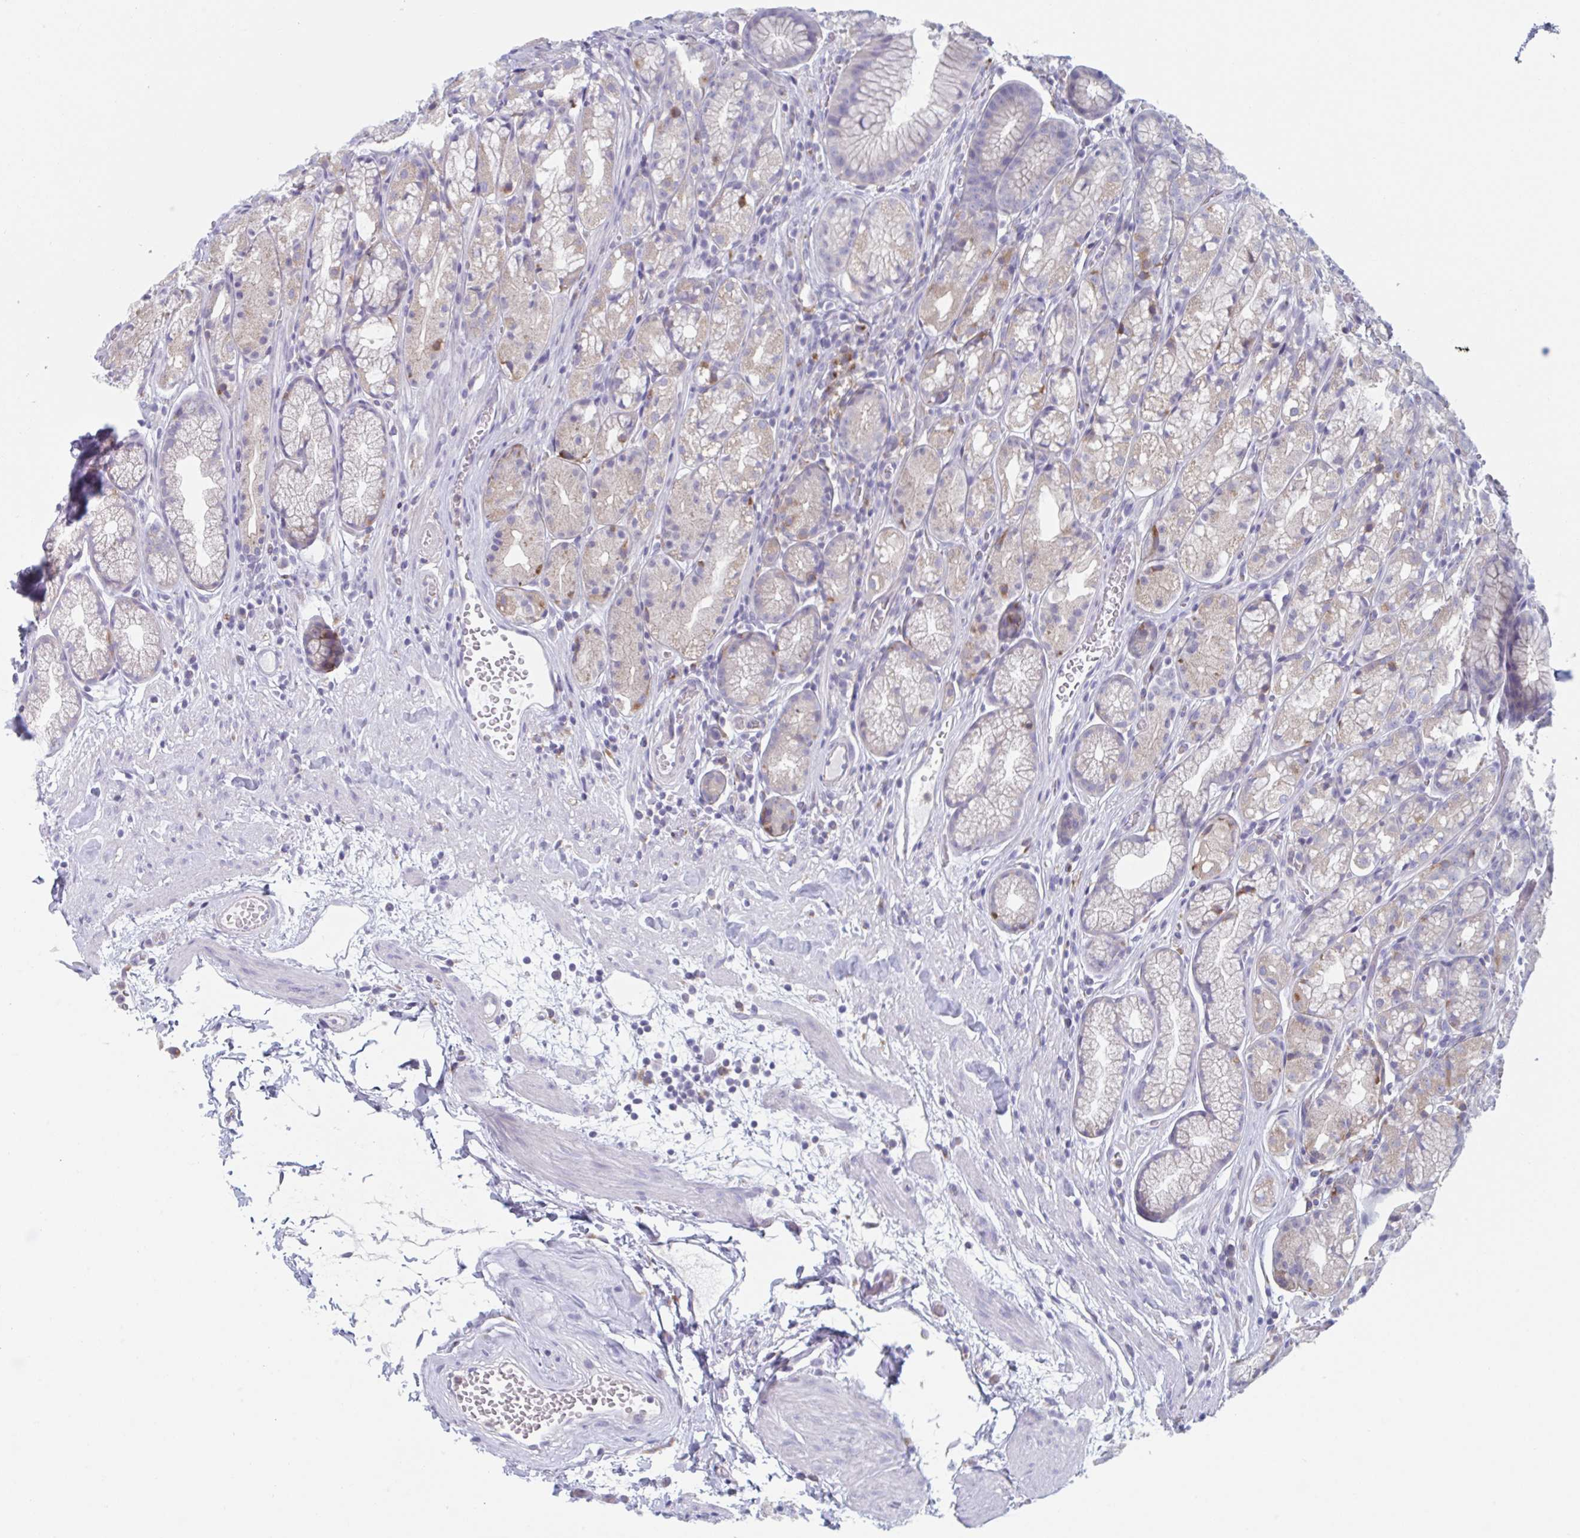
{"staining": {"intensity": "weak", "quantity": "<25%", "location": "cytoplasmic/membranous"}, "tissue": "stomach", "cell_type": "Glandular cells", "image_type": "normal", "snomed": [{"axis": "morphology", "description": "Normal tissue, NOS"}, {"axis": "topography", "description": "Smooth muscle"}, {"axis": "topography", "description": "Stomach"}], "caption": "Glandular cells are negative for brown protein staining in benign stomach. The staining is performed using DAB brown chromogen with nuclei counter-stained in using hematoxylin.", "gene": "NIPSNAP1", "patient": {"sex": "male", "age": 70}}